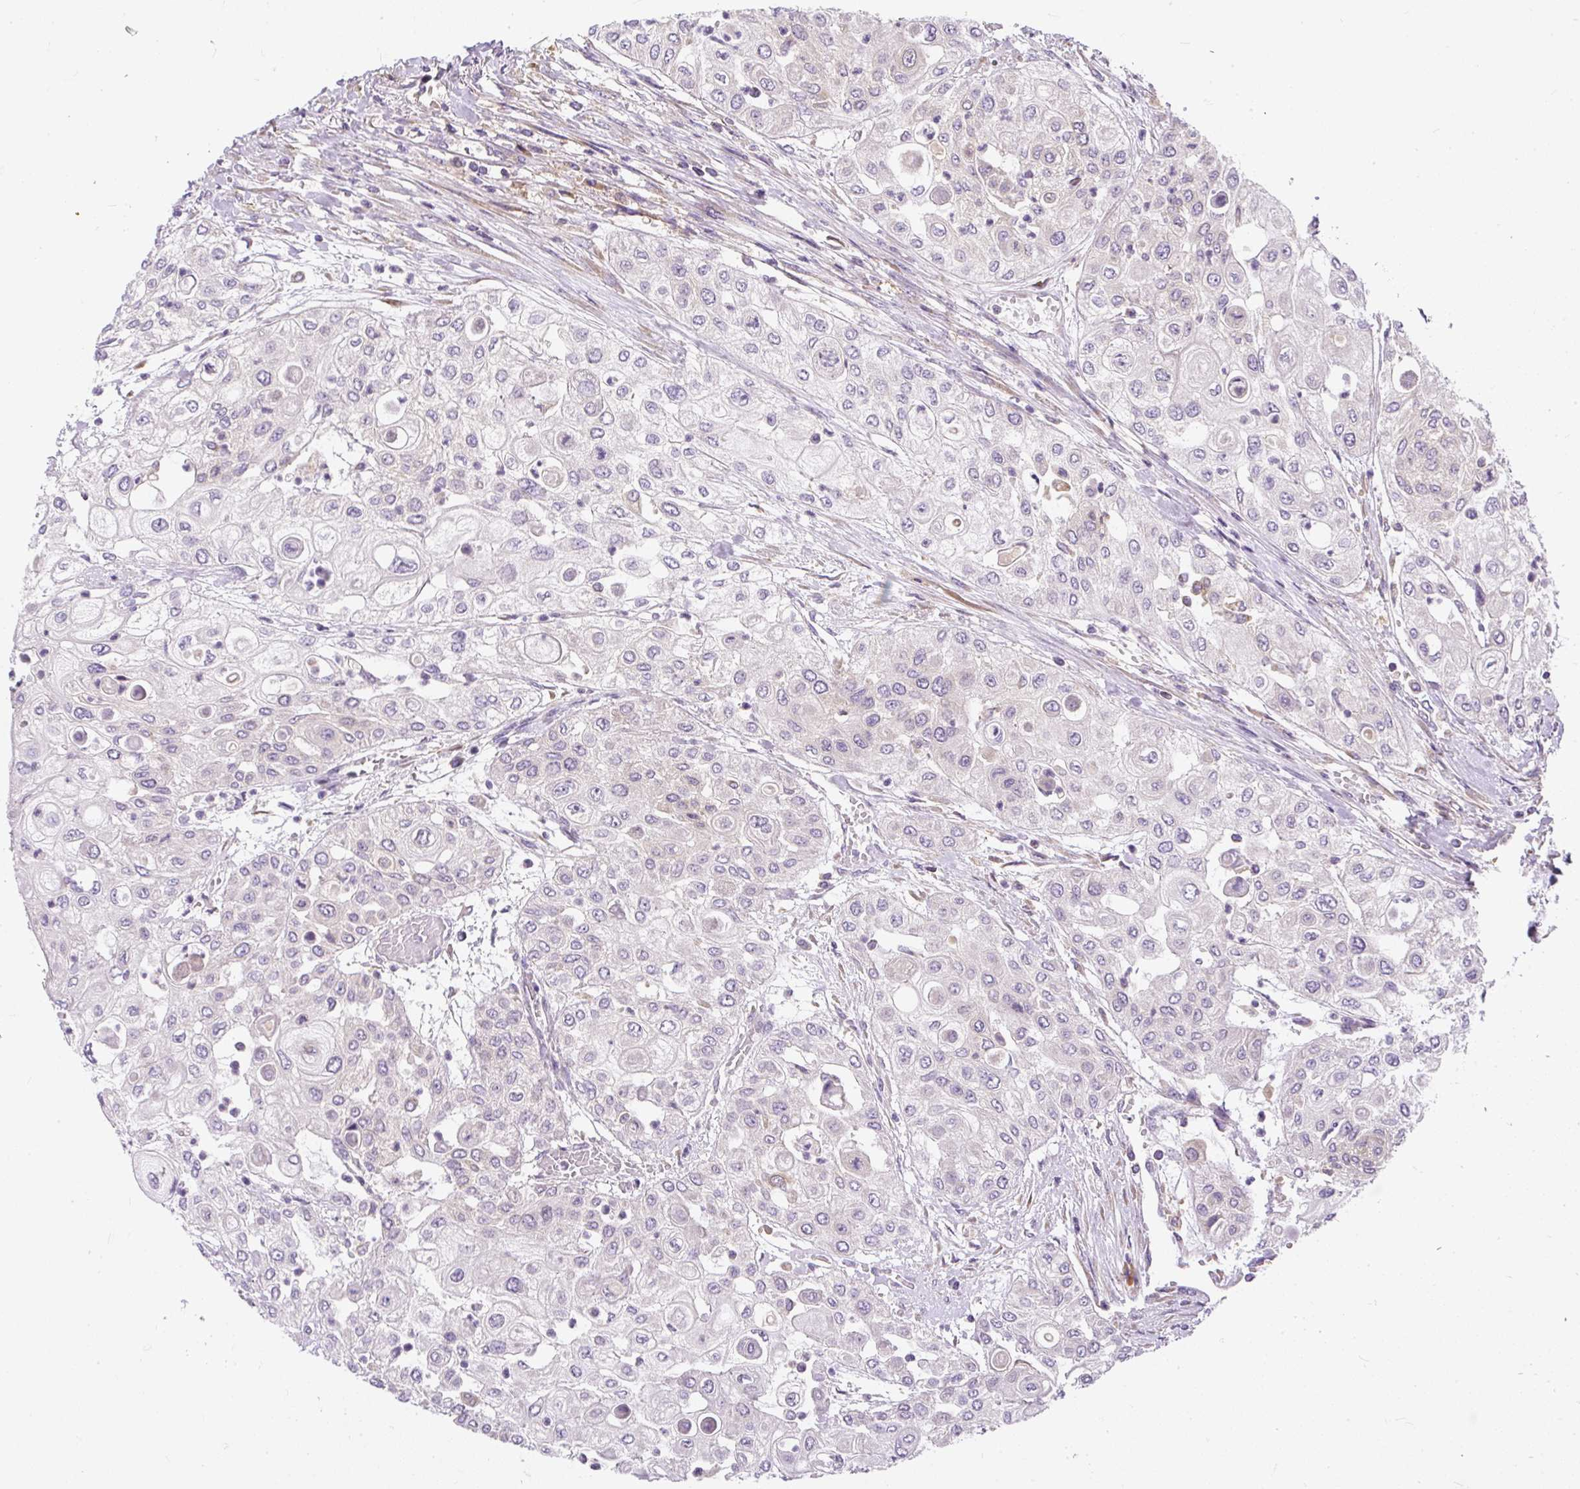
{"staining": {"intensity": "negative", "quantity": "none", "location": "none"}, "tissue": "urothelial cancer", "cell_type": "Tumor cells", "image_type": "cancer", "snomed": [{"axis": "morphology", "description": "Urothelial carcinoma, High grade"}, {"axis": "topography", "description": "Urinary bladder"}], "caption": "Immunohistochemistry (IHC) image of human urothelial cancer stained for a protein (brown), which exhibits no positivity in tumor cells.", "gene": "CYP20A1", "patient": {"sex": "female", "age": 79}}